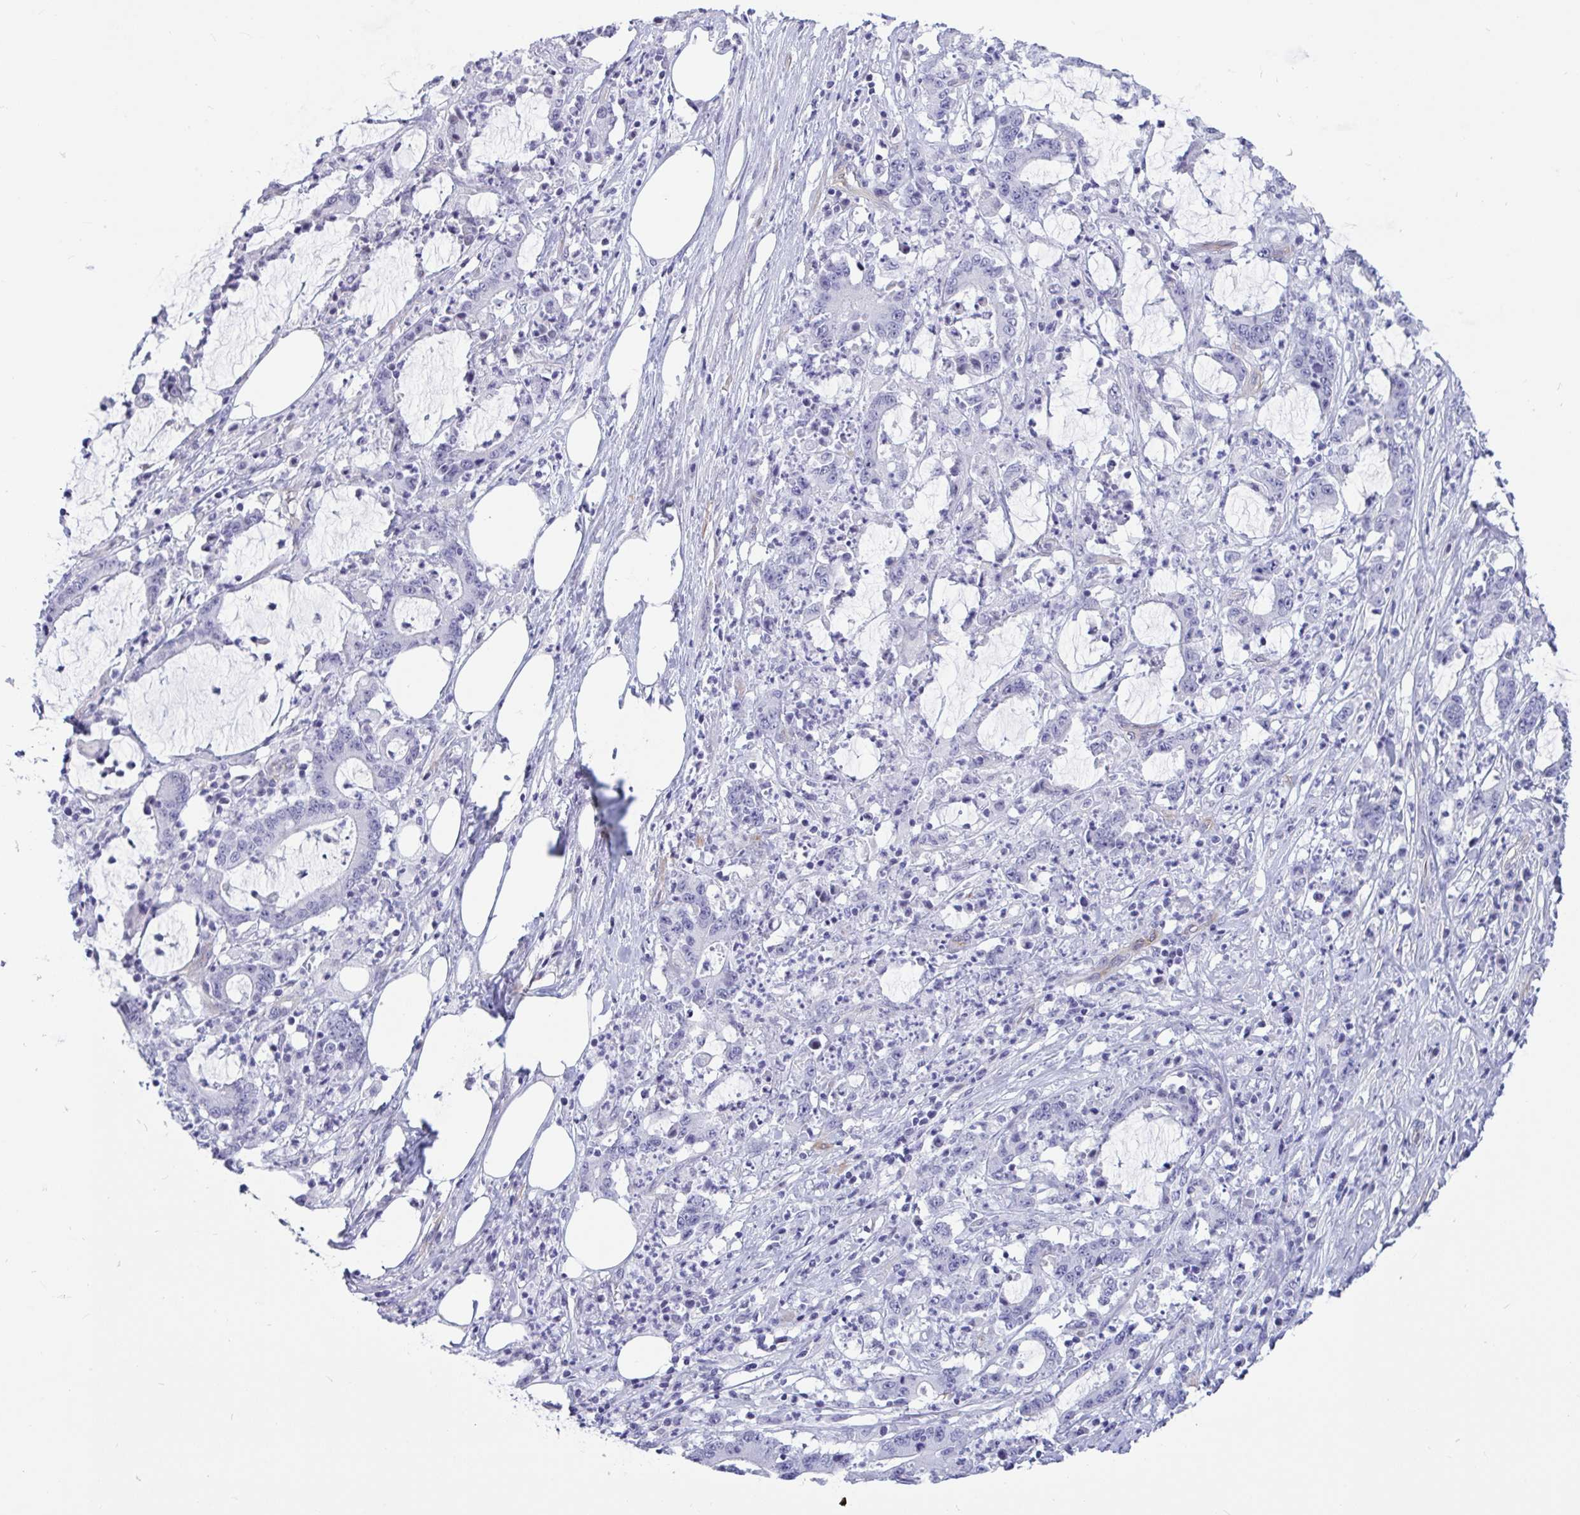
{"staining": {"intensity": "negative", "quantity": "none", "location": "none"}, "tissue": "stomach cancer", "cell_type": "Tumor cells", "image_type": "cancer", "snomed": [{"axis": "morphology", "description": "Adenocarcinoma, NOS"}, {"axis": "topography", "description": "Stomach, upper"}], "caption": "Immunohistochemistry photomicrograph of neoplastic tissue: stomach cancer (adenocarcinoma) stained with DAB (3,3'-diaminobenzidine) displays no significant protein expression in tumor cells. The staining is performed using DAB (3,3'-diaminobenzidine) brown chromogen with nuclei counter-stained in using hematoxylin.", "gene": "EML1", "patient": {"sex": "male", "age": 68}}